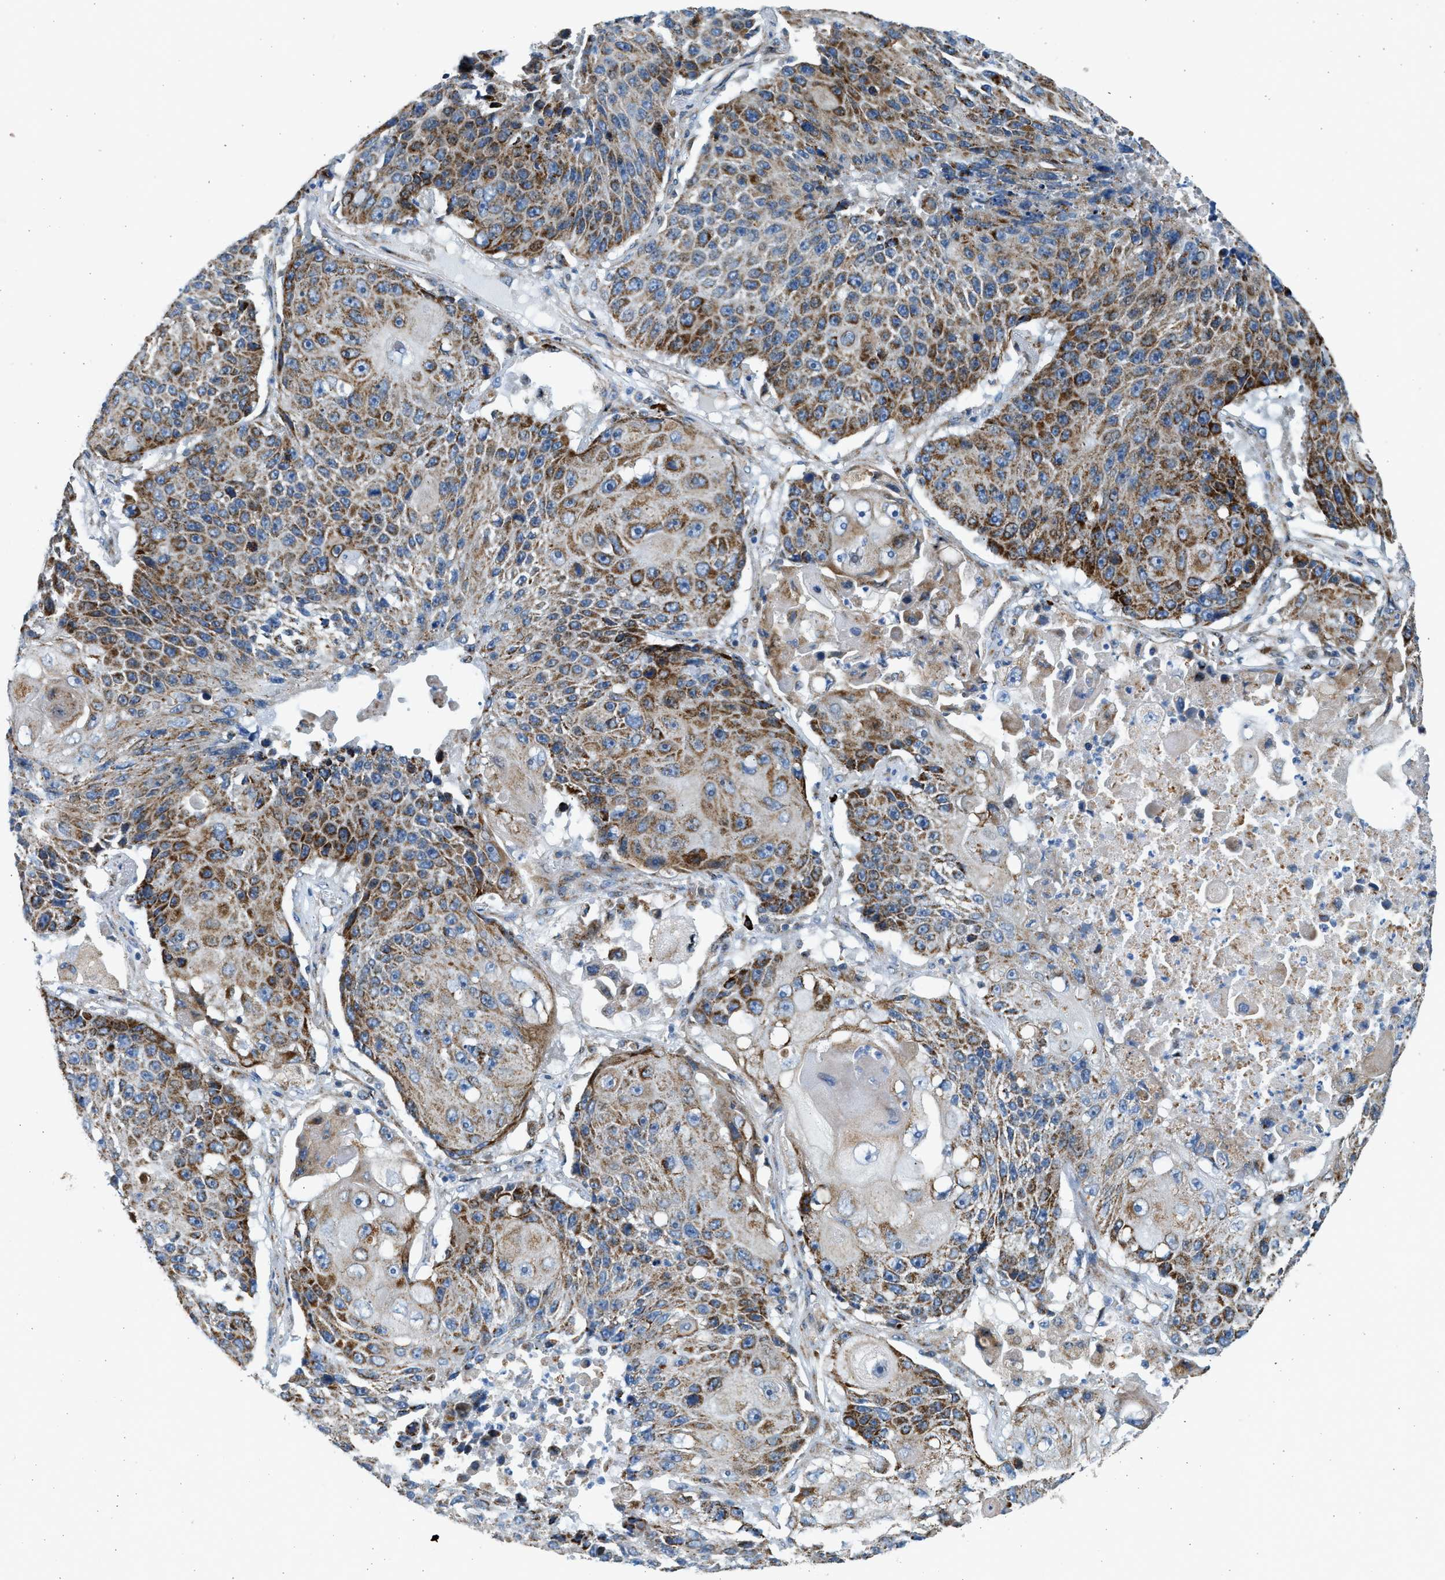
{"staining": {"intensity": "moderate", "quantity": ">75%", "location": "cytoplasmic/membranous"}, "tissue": "lung cancer", "cell_type": "Tumor cells", "image_type": "cancer", "snomed": [{"axis": "morphology", "description": "Squamous cell carcinoma, NOS"}, {"axis": "topography", "description": "Lung"}], "caption": "About >75% of tumor cells in lung cancer reveal moderate cytoplasmic/membranous protein staining as visualized by brown immunohistochemical staining.", "gene": "KCNMB3", "patient": {"sex": "male", "age": 61}}